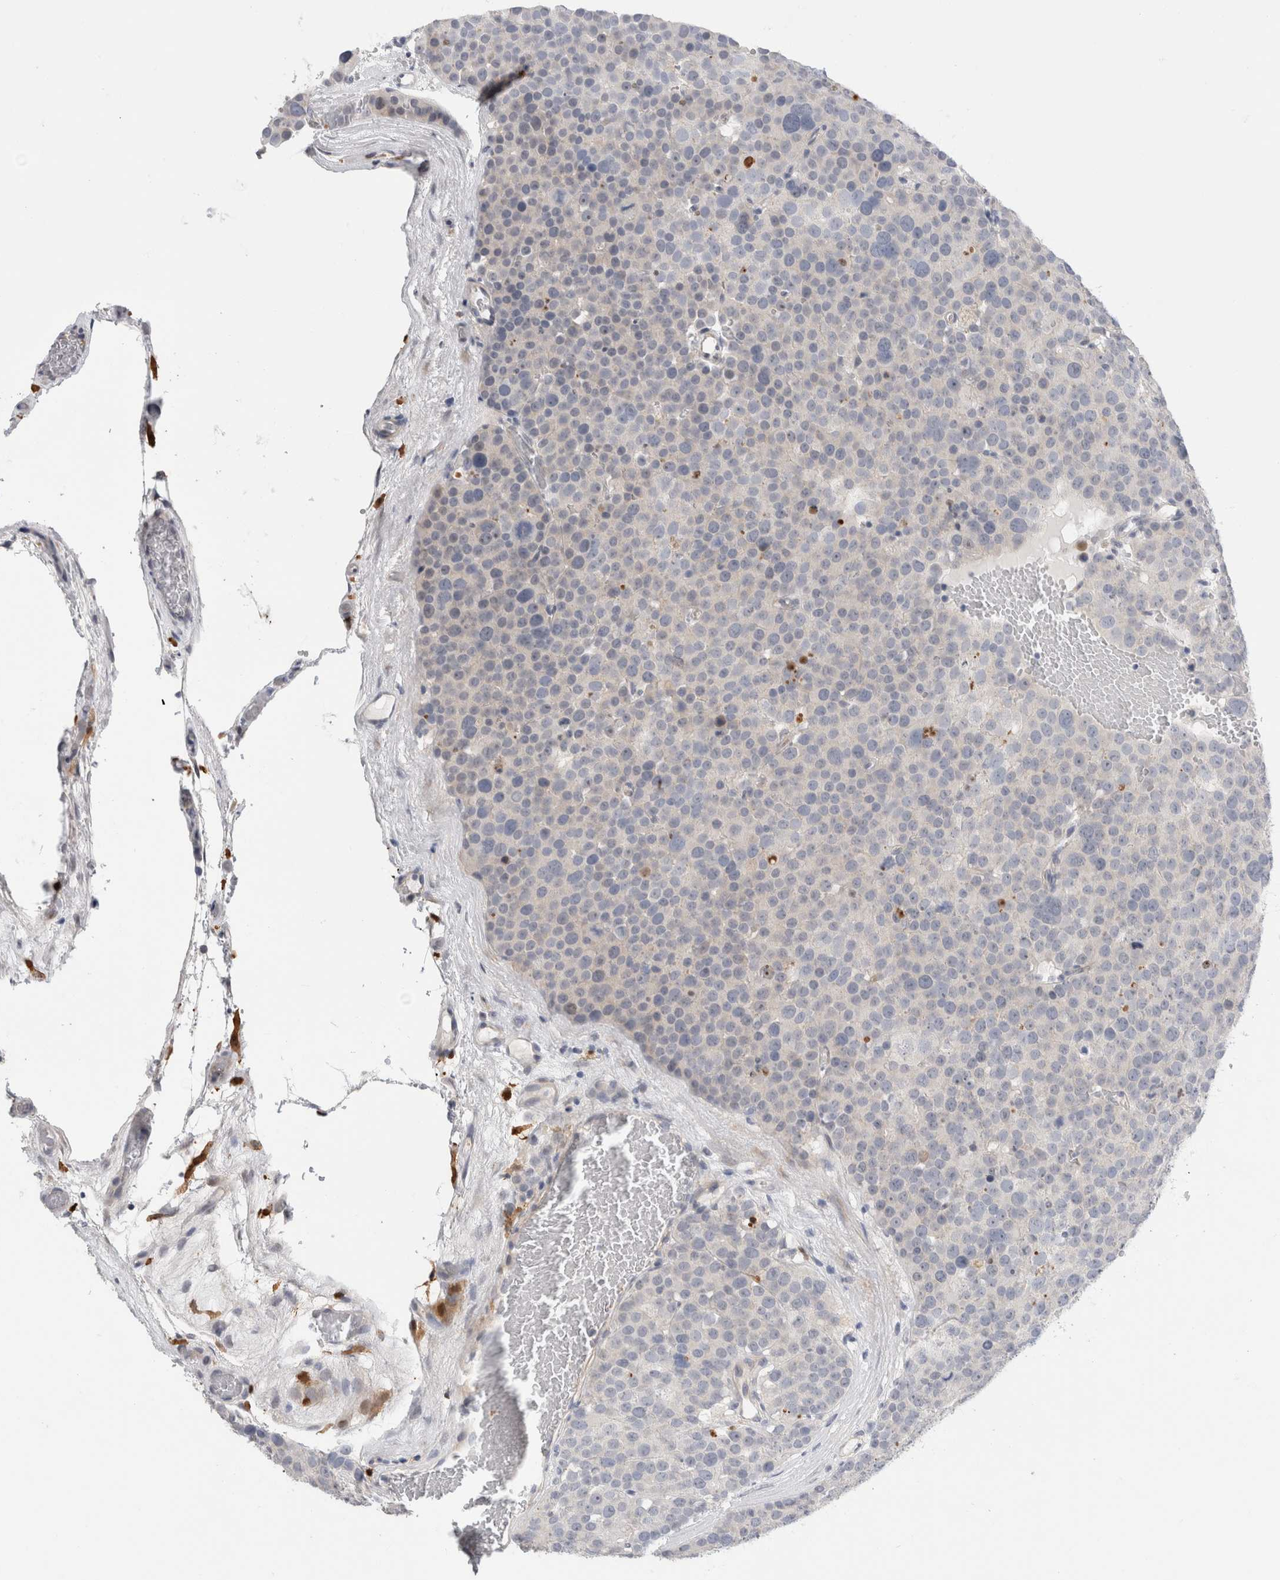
{"staining": {"intensity": "negative", "quantity": "none", "location": "none"}, "tissue": "testis cancer", "cell_type": "Tumor cells", "image_type": "cancer", "snomed": [{"axis": "morphology", "description": "Seminoma, NOS"}, {"axis": "topography", "description": "Testis"}], "caption": "High power microscopy photomicrograph of an immunohistochemistry (IHC) image of testis cancer (seminoma), revealing no significant positivity in tumor cells.", "gene": "SLC20A2", "patient": {"sex": "male", "age": 71}}